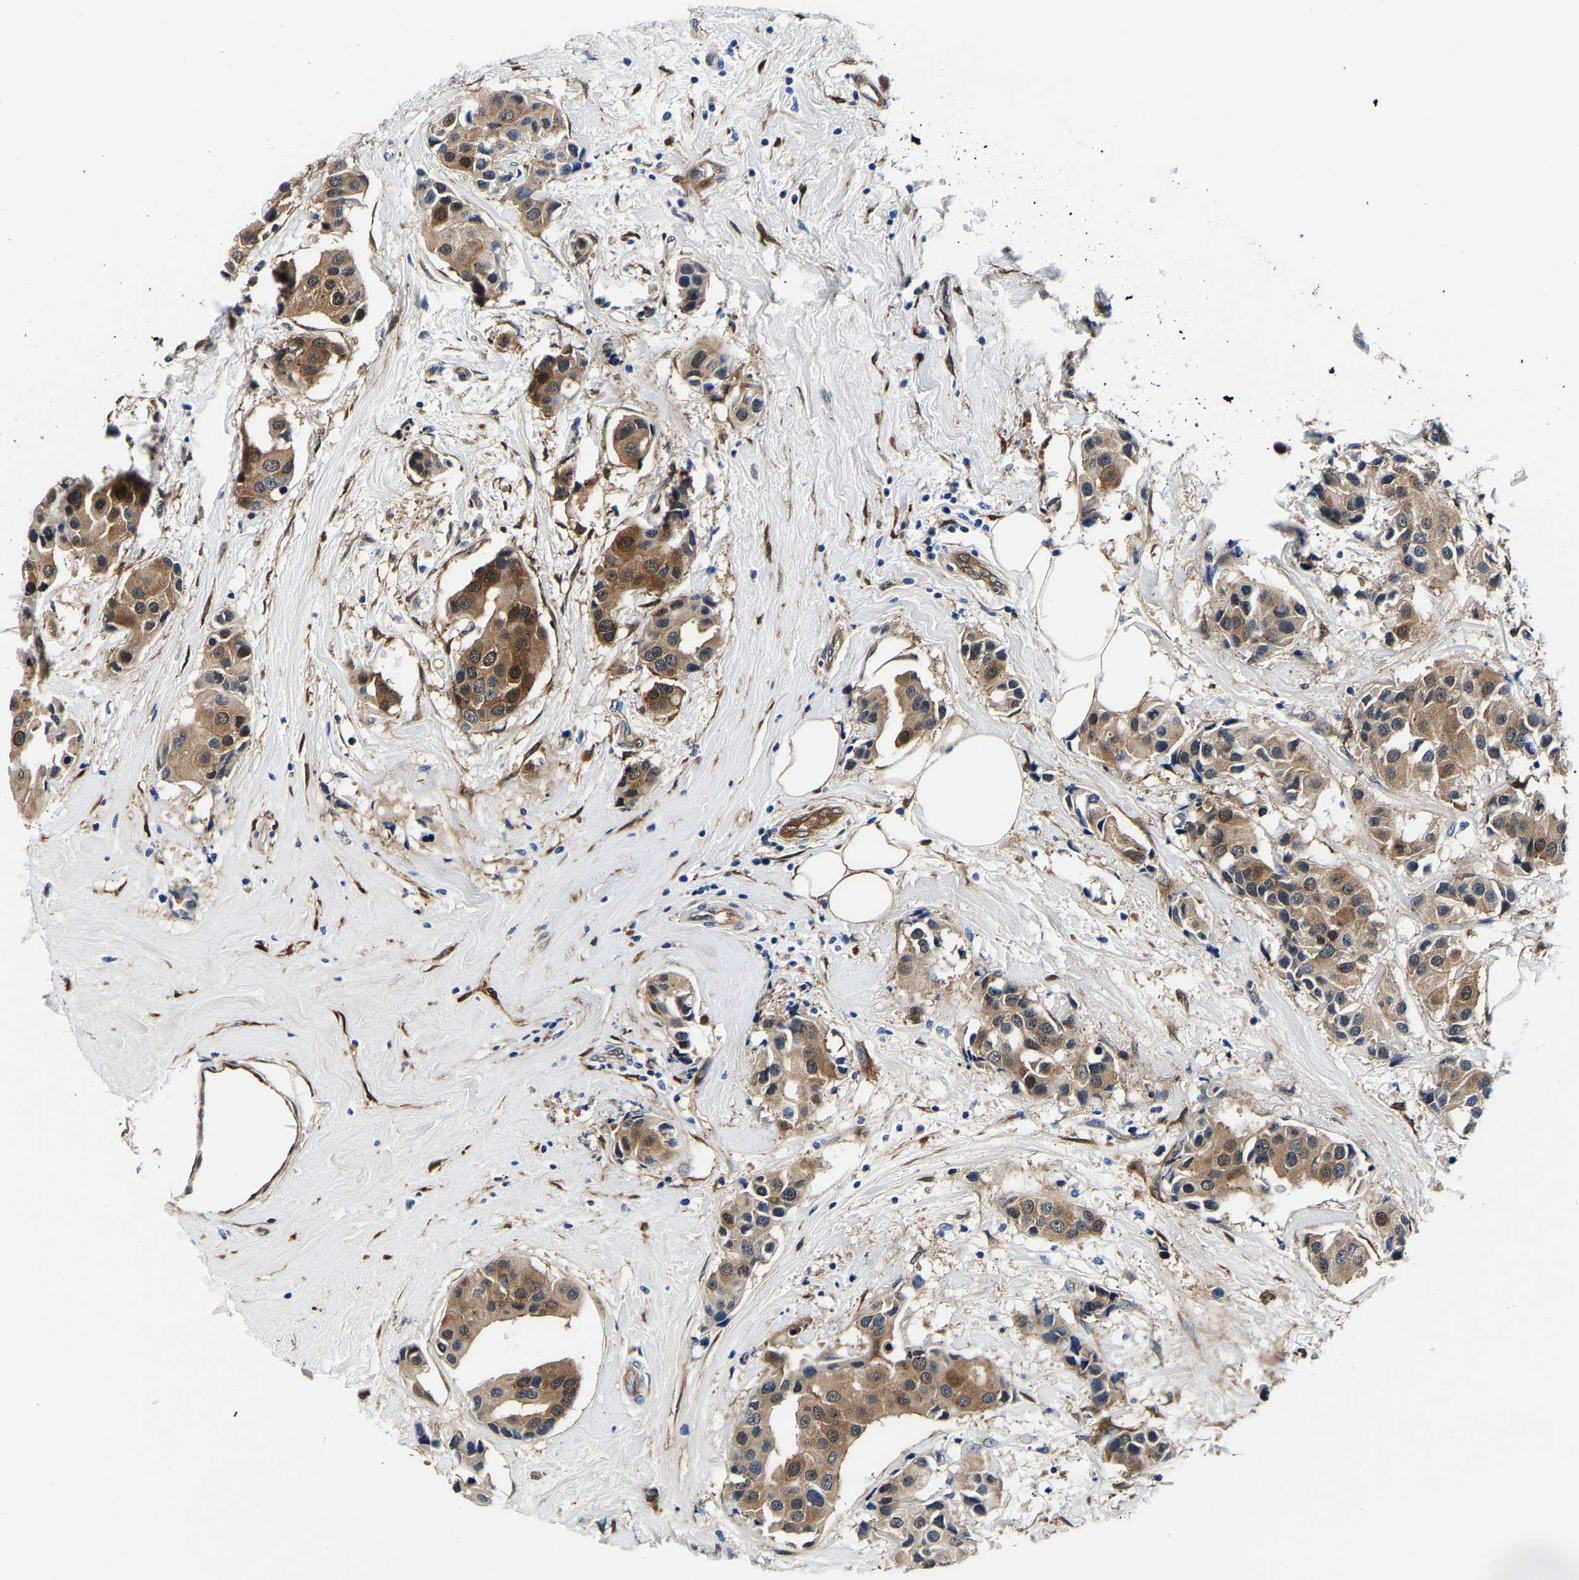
{"staining": {"intensity": "moderate", "quantity": ">75%", "location": "cytoplasmic/membranous"}, "tissue": "breast cancer", "cell_type": "Tumor cells", "image_type": "cancer", "snomed": [{"axis": "morphology", "description": "Normal tissue, NOS"}, {"axis": "morphology", "description": "Duct carcinoma"}, {"axis": "topography", "description": "Breast"}], "caption": "Protein staining of invasive ductal carcinoma (breast) tissue demonstrates moderate cytoplasmic/membranous positivity in approximately >75% of tumor cells. (Stains: DAB in brown, nuclei in blue, Microscopy: brightfield microscopy at high magnification).", "gene": "S100A13", "patient": {"sex": "female", "age": 39}}